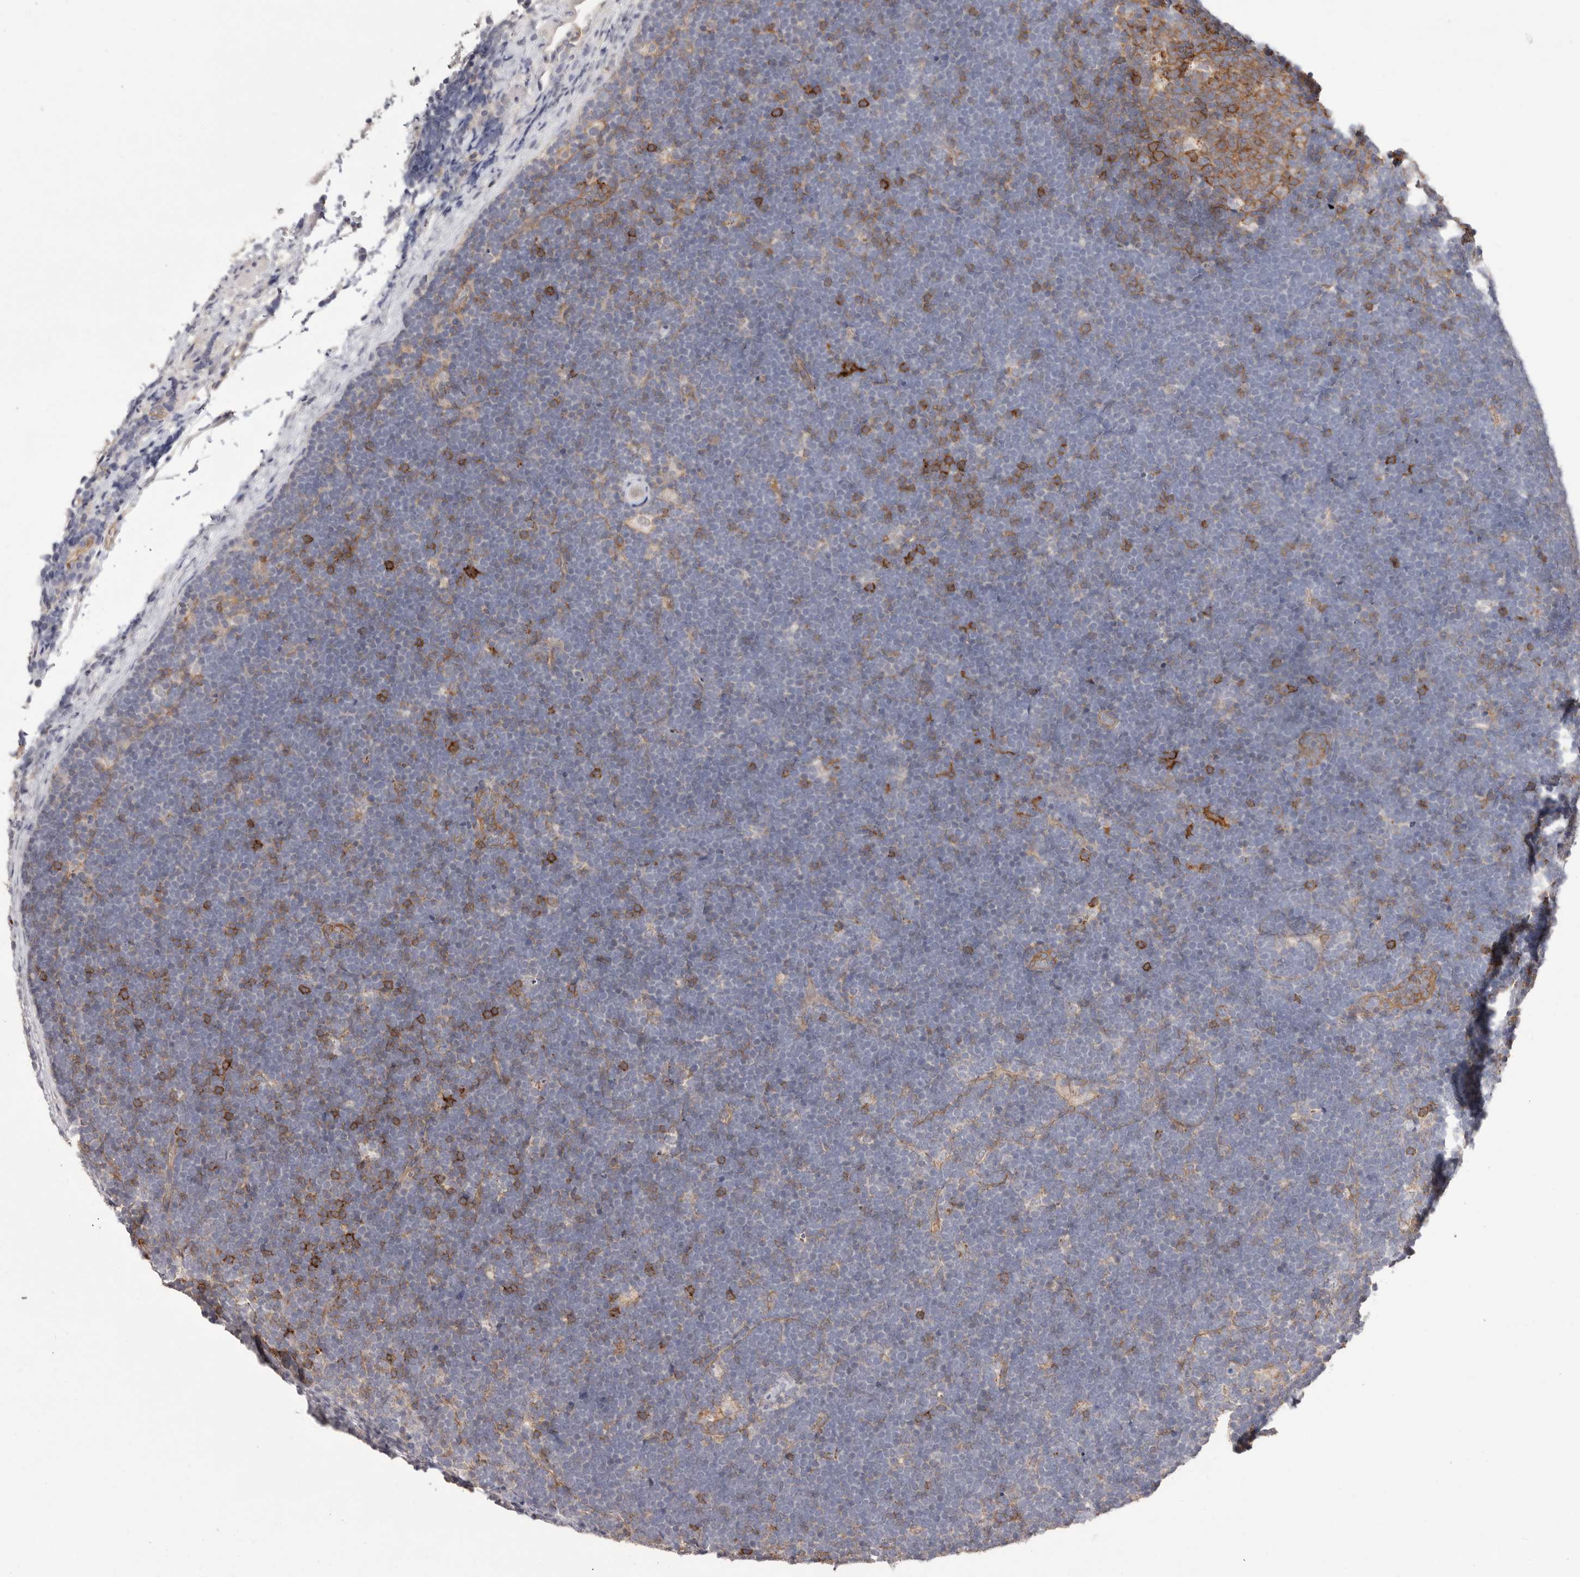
{"staining": {"intensity": "negative", "quantity": "none", "location": "none"}, "tissue": "lymphoma", "cell_type": "Tumor cells", "image_type": "cancer", "snomed": [{"axis": "morphology", "description": "Malignant lymphoma, non-Hodgkin's type, High grade"}, {"axis": "topography", "description": "Lymph node"}], "caption": "Human high-grade malignant lymphoma, non-Hodgkin's type stained for a protein using immunohistochemistry displays no staining in tumor cells.", "gene": "MMACHC", "patient": {"sex": "male", "age": 13}}